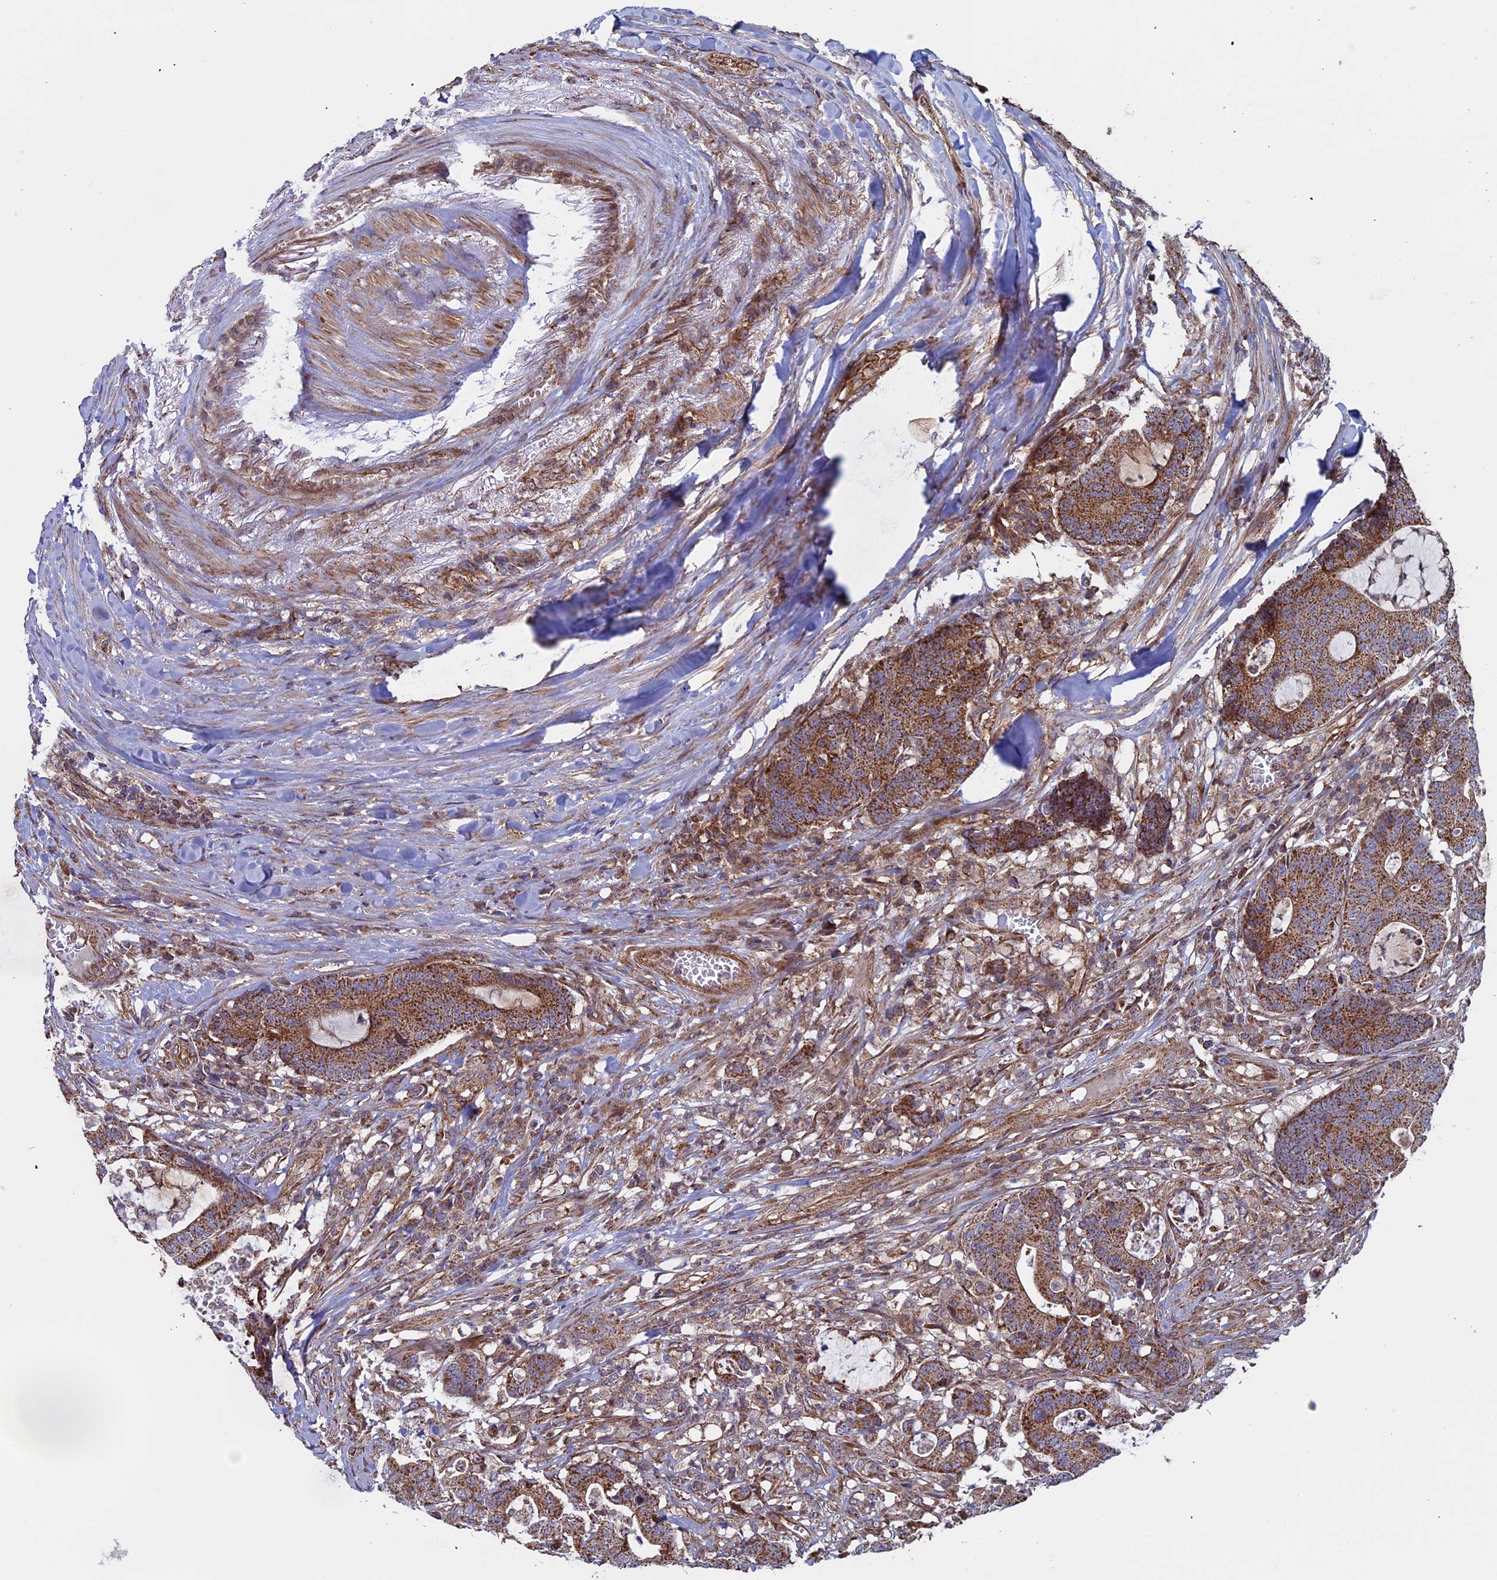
{"staining": {"intensity": "moderate", "quantity": ">75%", "location": "cytoplasmic/membranous"}, "tissue": "colorectal cancer", "cell_type": "Tumor cells", "image_type": "cancer", "snomed": [{"axis": "morphology", "description": "Adenocarcinoma, NOS"}, {"axis": "topography", "description": "Colon"}], "caption": "Moderate cytoplasmic/membranous protein positivity is seen in about >75% of tumor cells in colorectal adenocarcinoma.", "gene": "CCDC8", "patient": {"sex": "female", "age": 84}}